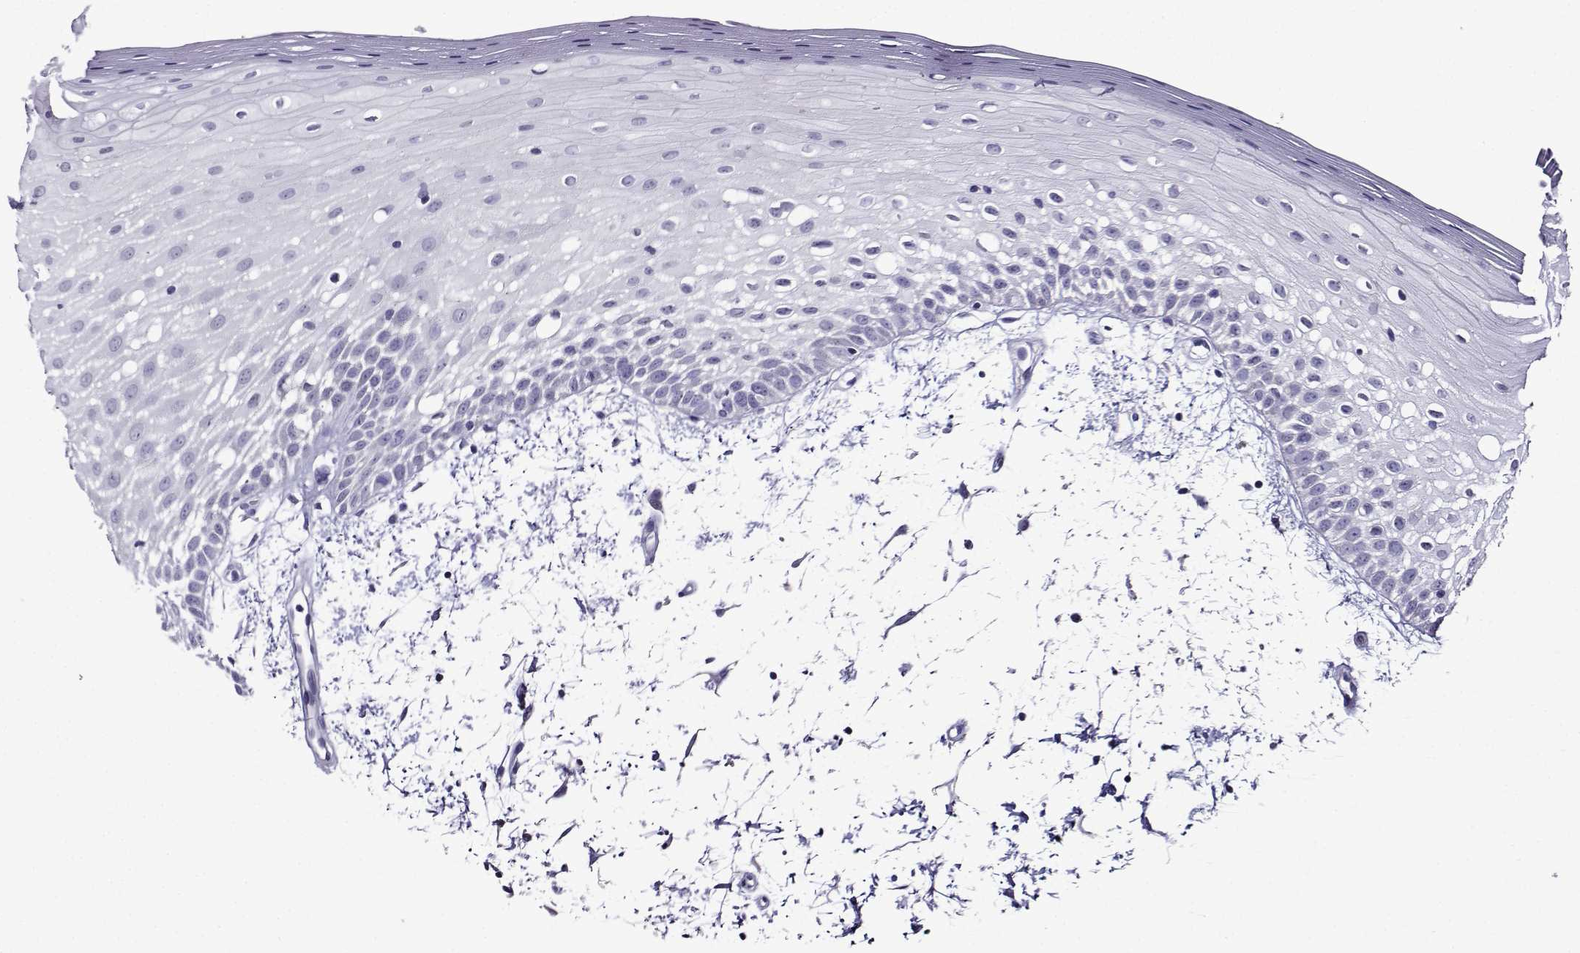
{"staining": {"intensity": "negative", "quantity": "none", "location": "none"}, "tissue": "oral mucosa", "cell_type": "Squamous epithelial cells", "image_type": "normal", "snomed": [{"axis": "morphology", "description": "Normal tissue, NOS"}, {"axis": "morphology", "description": "Squamous cell carcinoma, NOS"}, {"axis": "topography", "description": "Oral tissue"}, {"axis": "topography", "description": "Head-Neck"}], "caption": "A histopathology image of human oral mucosa is negative for staining in squamous epithelial cells. (Immunohistochemistry (ihc), brightfield microscopy, high magnification).", "gene": "TMEM266", "patient": {"sex": "female", "age": 75}}